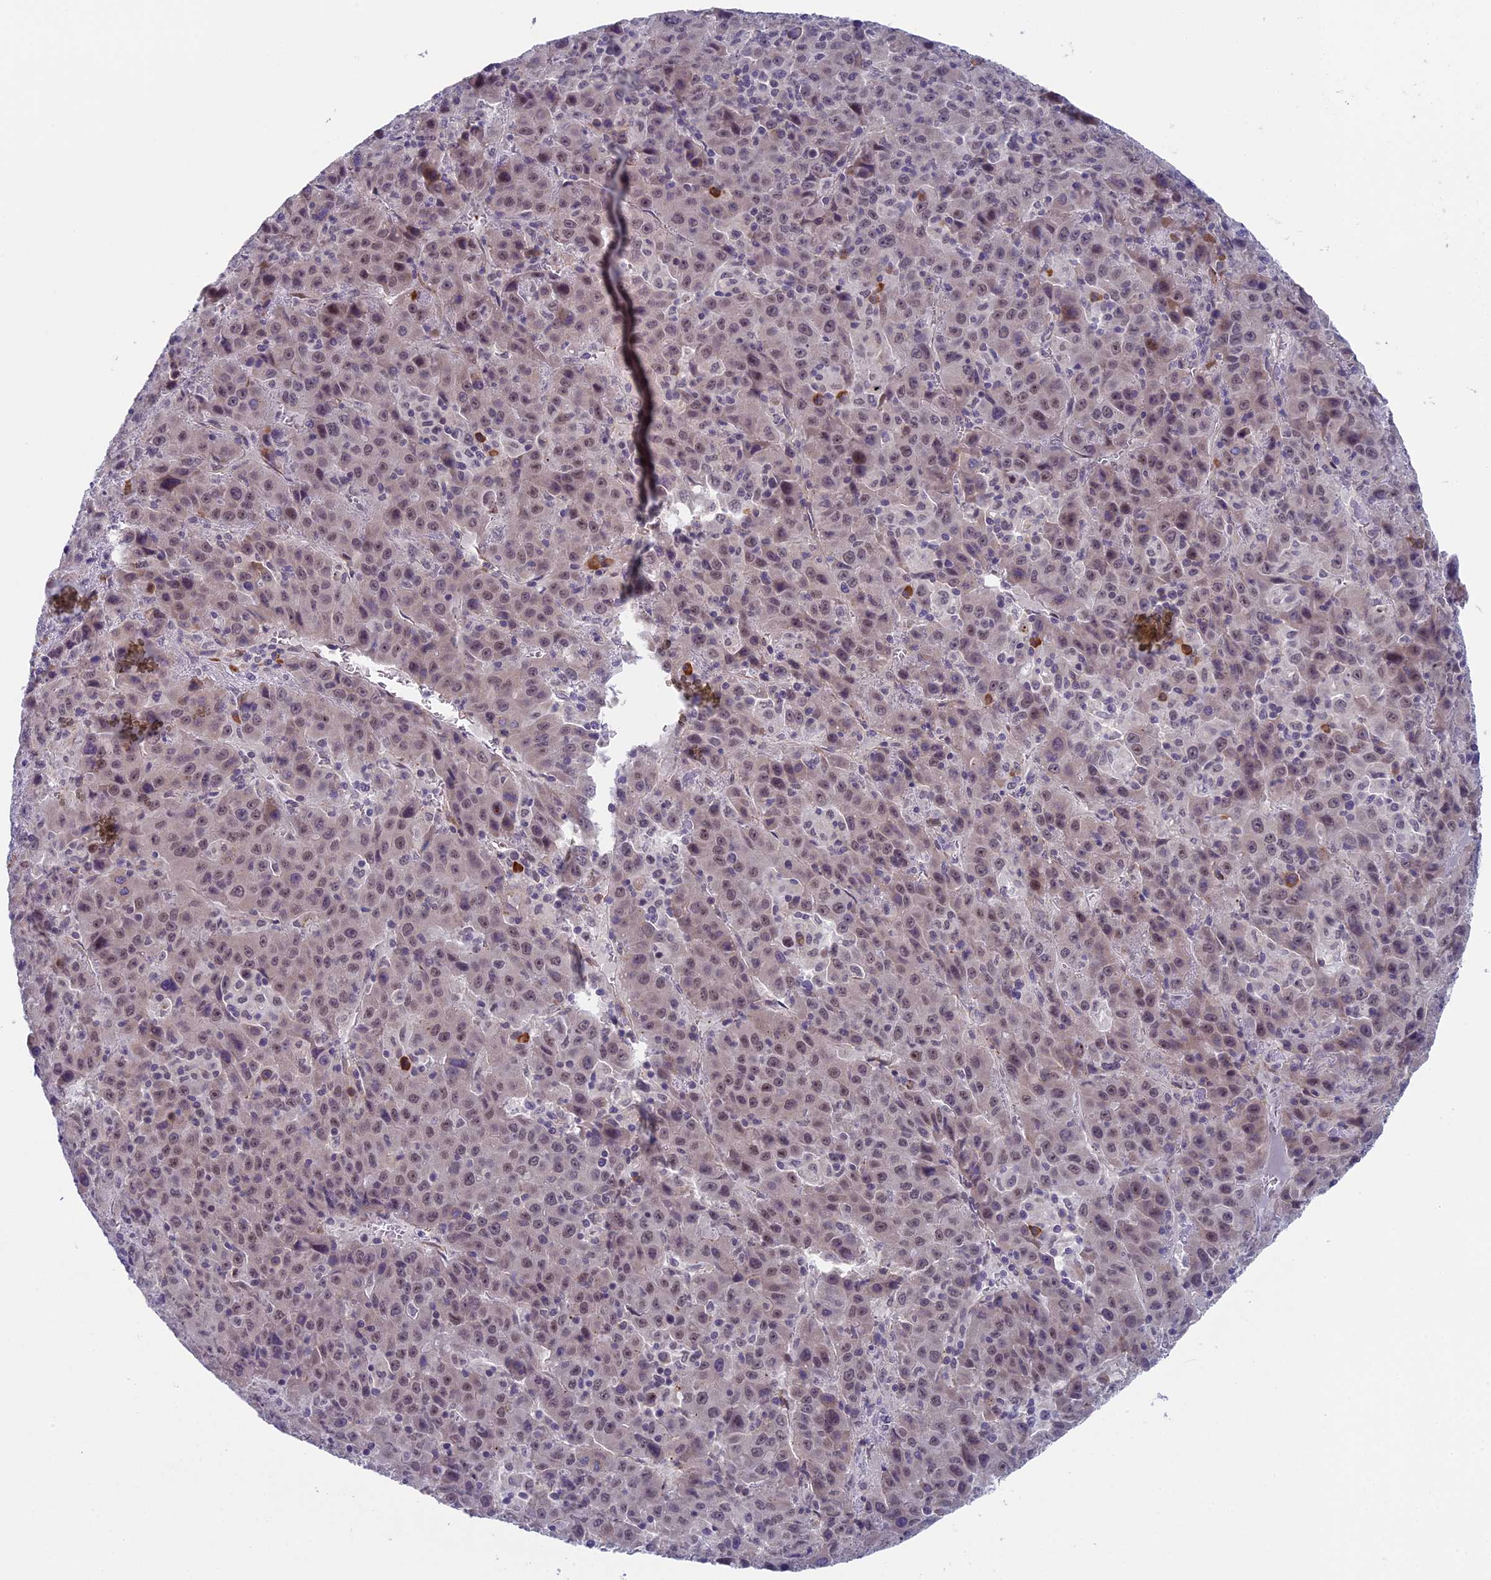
{"staining": {"intensity": "weak", "quantity": "25%-75%", "location": "nuclear"}, "tissue": "liver cancer", "cell_type": "Tumor cells", "image_type": "cancer", "snomed": [{"axis": "morphology", "description": "Carcinoma, Hepatocellular, NOS"}, {"axis": "topography", "description": "Liver"}], "caption": "The immunohistochemical stain shows weak nuclear positivity in tumor cells of liver cancer tissue.", "gene": "CNEP1R1", "patient": {"sex": "female", "age": 53}}